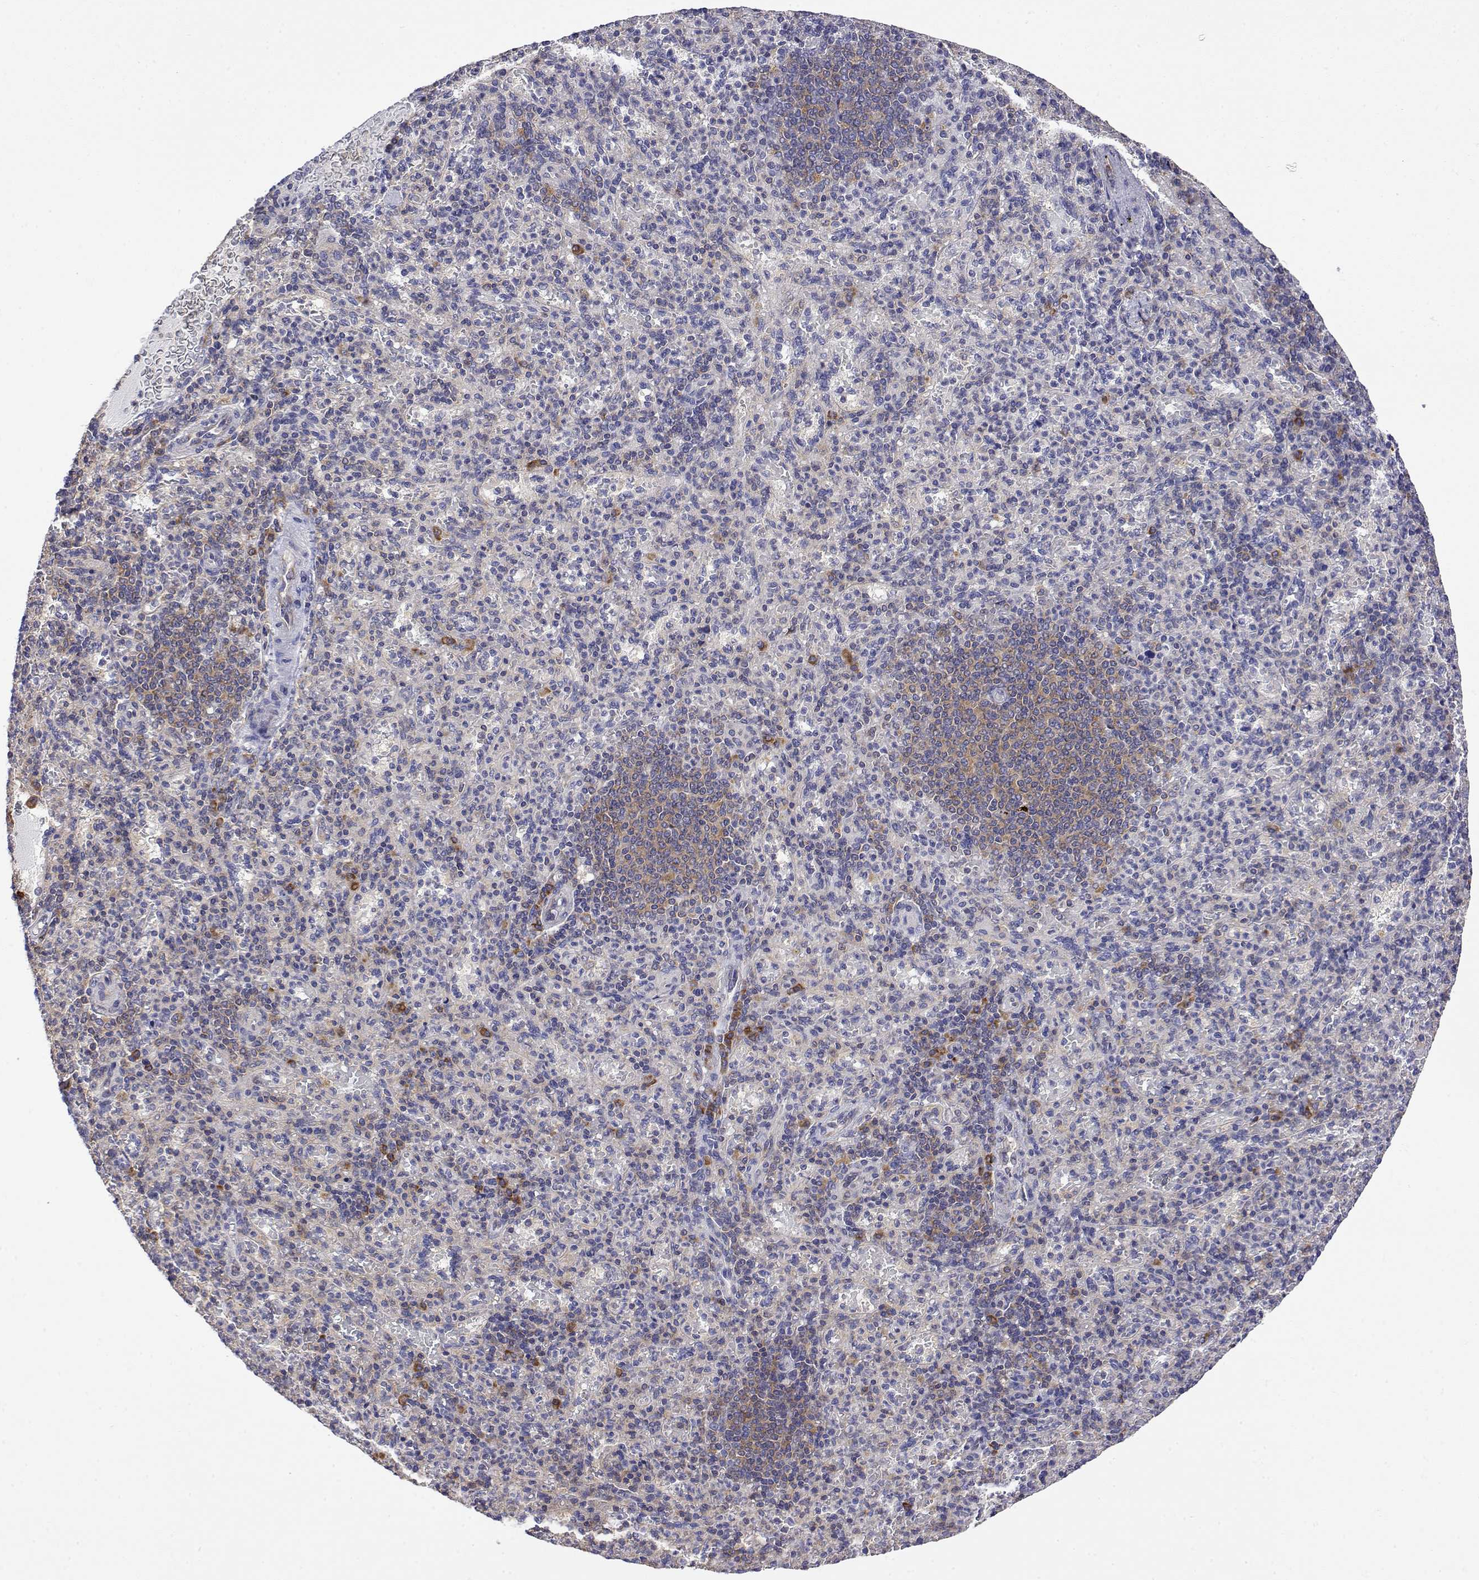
{"staining": {"intensity": "strong", "quantity": "<25%", "location": "cytoplasmic/membranous"}, "tissue": "spleen", "cell_type": "Cells in red pulp", "image_type": "normal", "snomed": [{"axis": "morphology", "description": "Normal tissue, NOS"}, {"axis": "topography", "description": "Spleen"}], "caption": "The immunohistochemical stain shows strong cytoplasmic/membranous positivity in cells in red pulp of benign spleen. (DAB (3,3'-diaminobenzidine) IHC with brightfield microscopy, high magnification).", "gene": "EEF1G", "patient": {"sex": "female", "age": 74}}